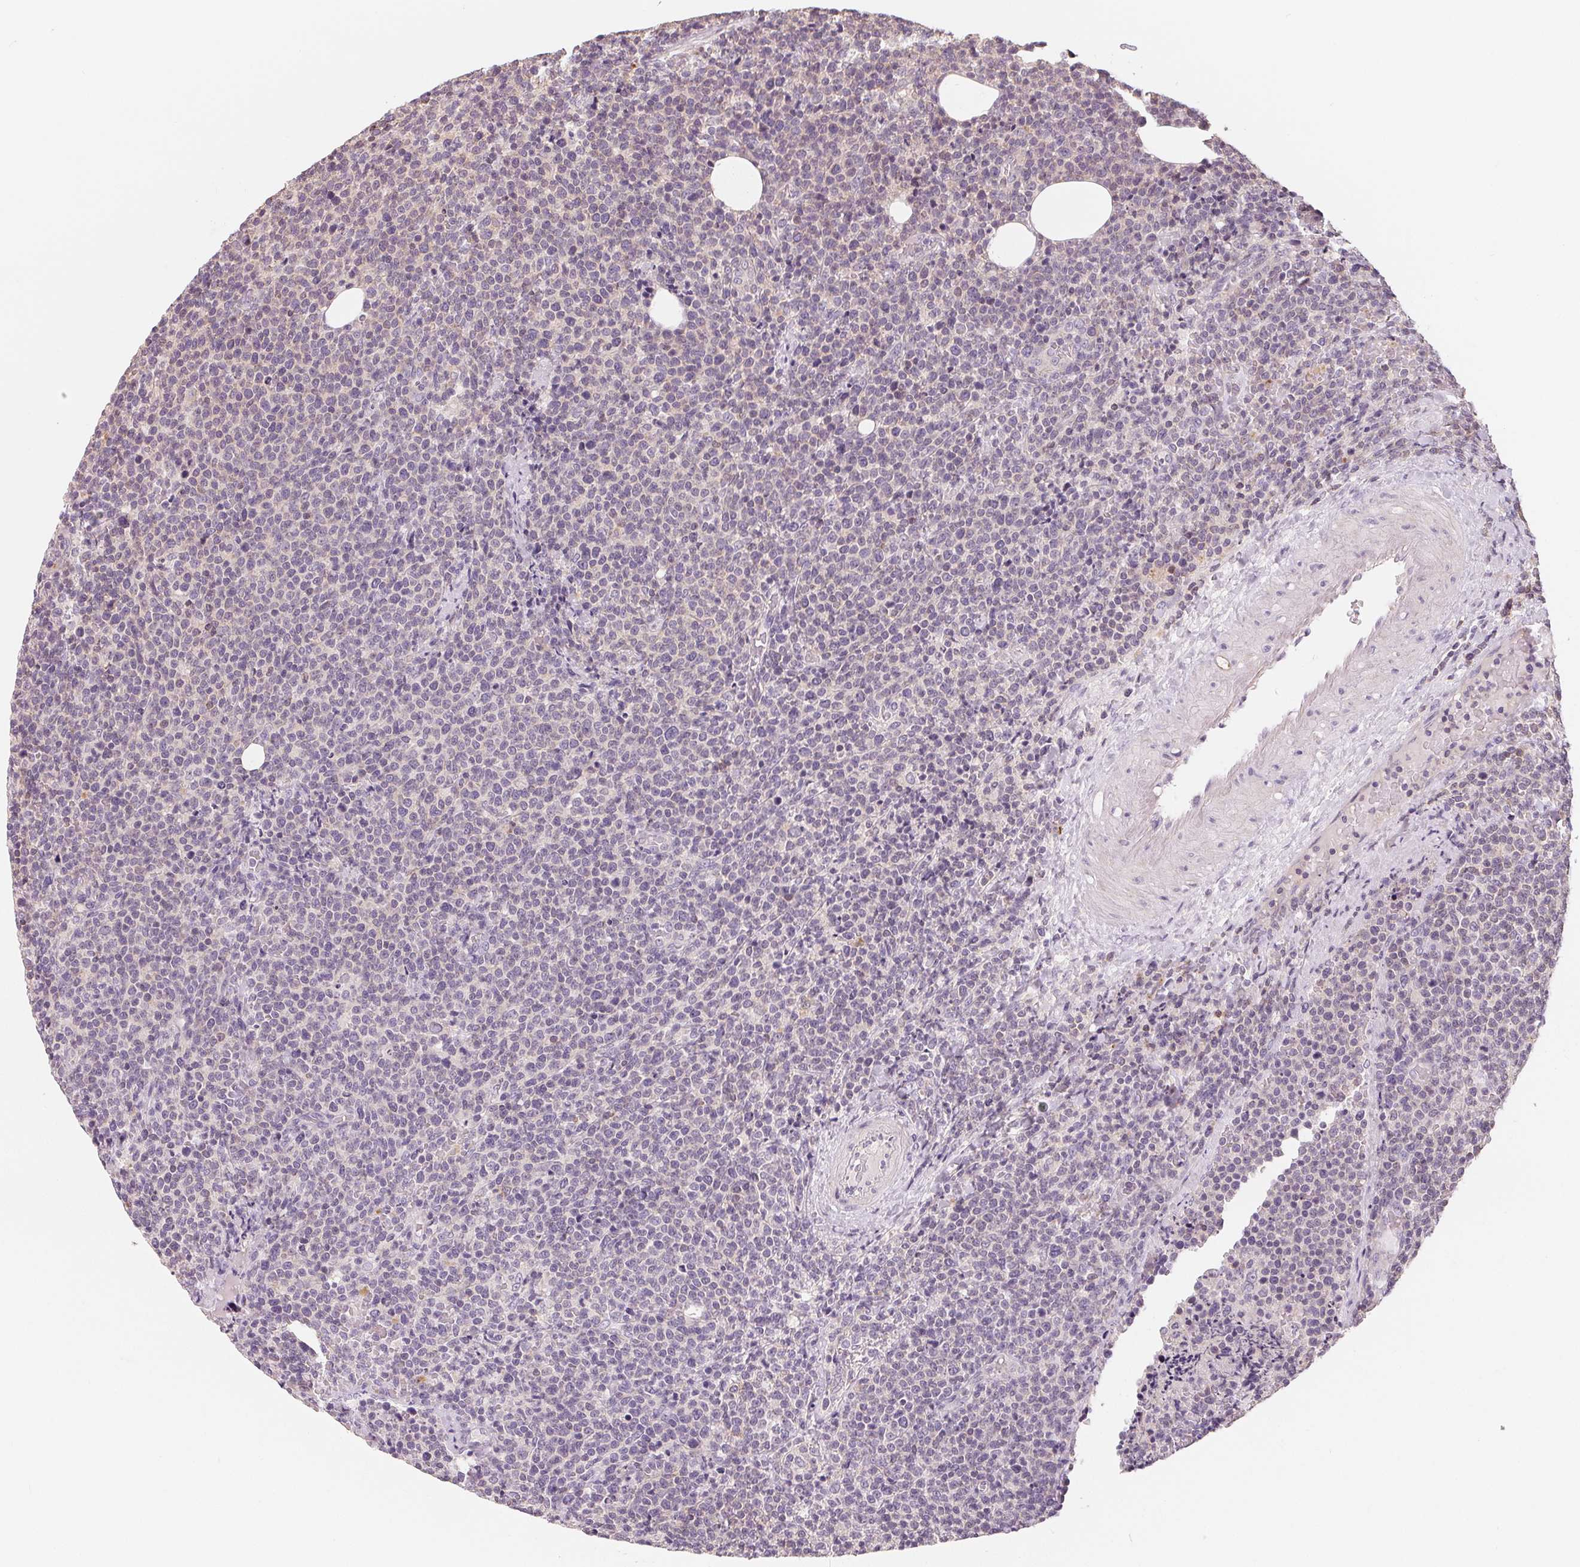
{"staining": {"intensity": "negative", "quantity": "none", "location": "none"}, "tissue": "lymphoma", "cell_type": "Tumor cells", "image_type": "cancer", "snomed": [{"axis": "morphology", "description": "Malignant lymphoma, non-Hodgkin's type, High grade"}, {"axis": "topography", "description": "Lymph node"}], "caption": "Human malignant lymphoma, non-Hodgkin's type (high-grade) stained for a protein using IHC displays no expression in tumor cells.", "gene": "VTCN1", "patient": {"sex": "male", "age": 61}}